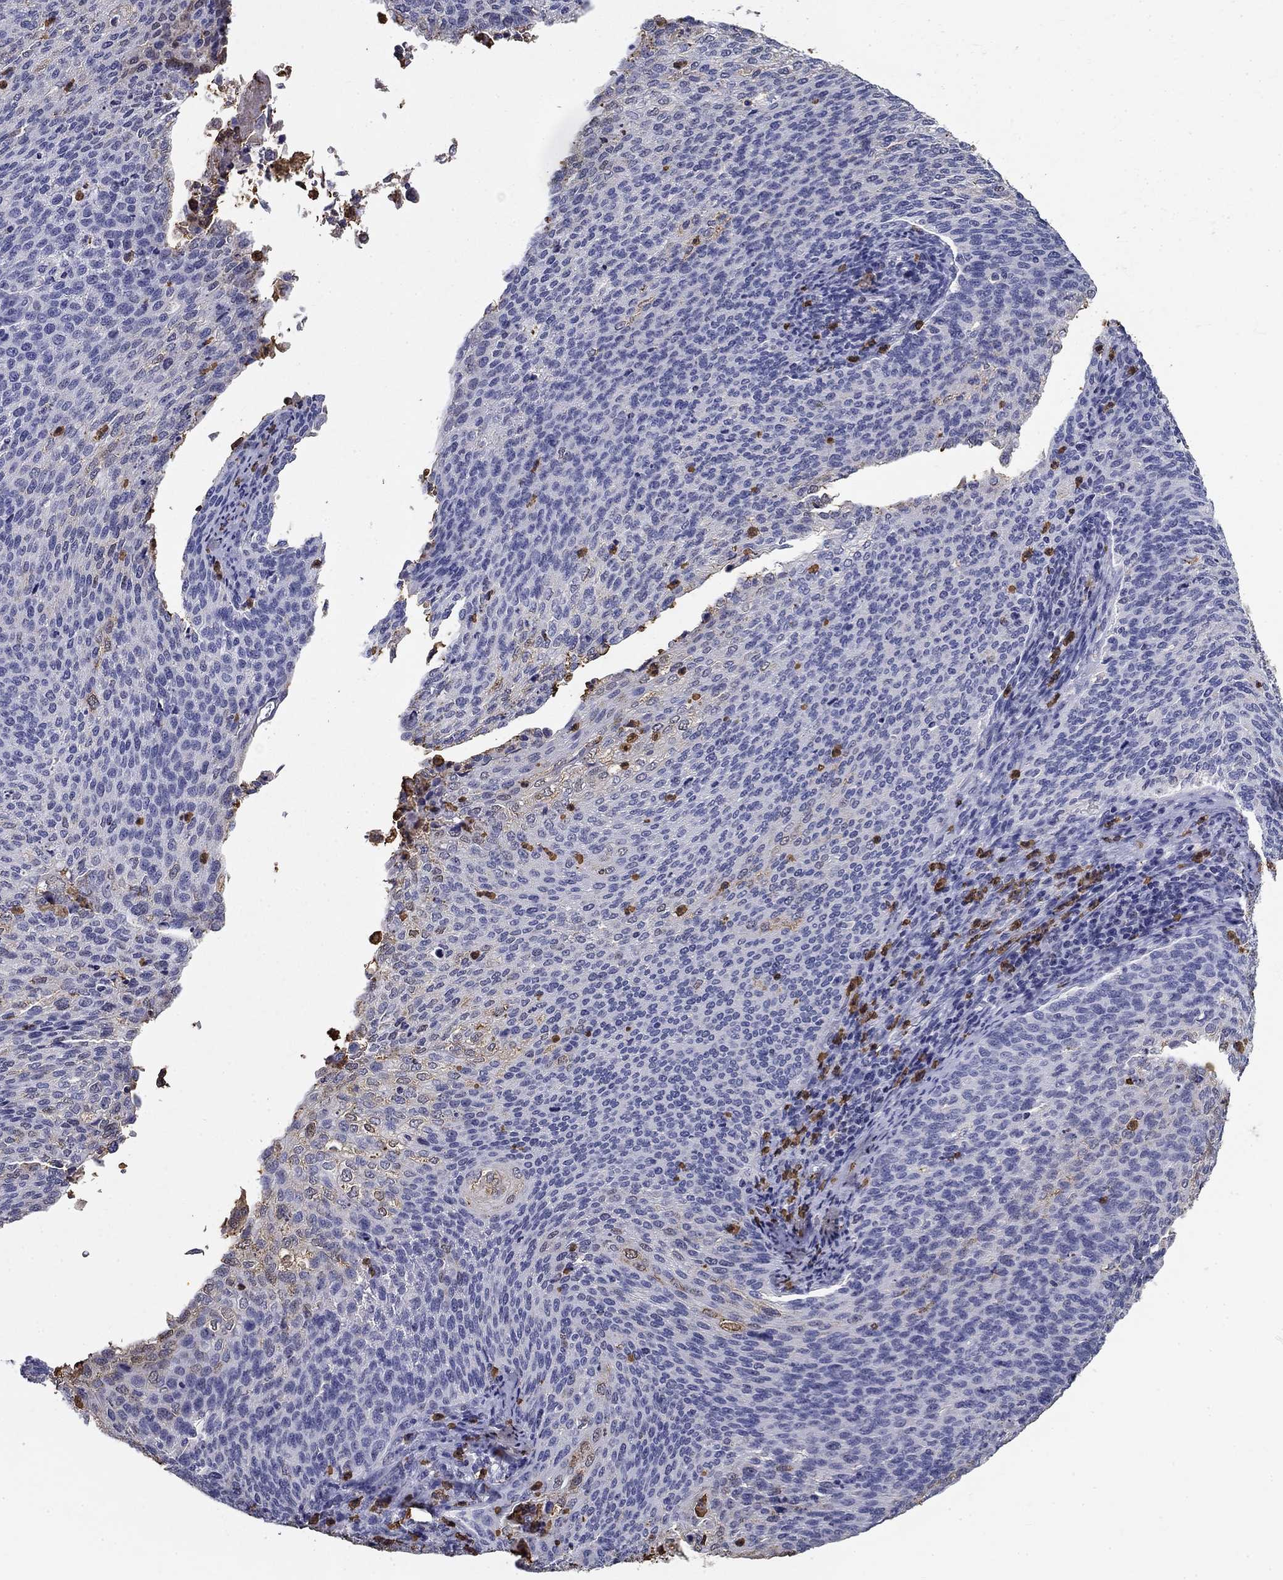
{"staining": {"intensity": "negative", "quantity": "none", "location": "none"}, "tissue": "cervical cancer", "cell_type": "Tumor cells", "image_type": "cancer", "snomed": [{"axis": "morphology", "description": "Squamous cell carcinoma, NOS"}, {"axis": "topography", "description": "Cervix"}], "caption": "Human cervical squamous cell carcinoma stained for a protein using IHC reveals no expression in tumor cells.", "gene": "IGSF8", "patient": {"sex": "female", "age": 52}}